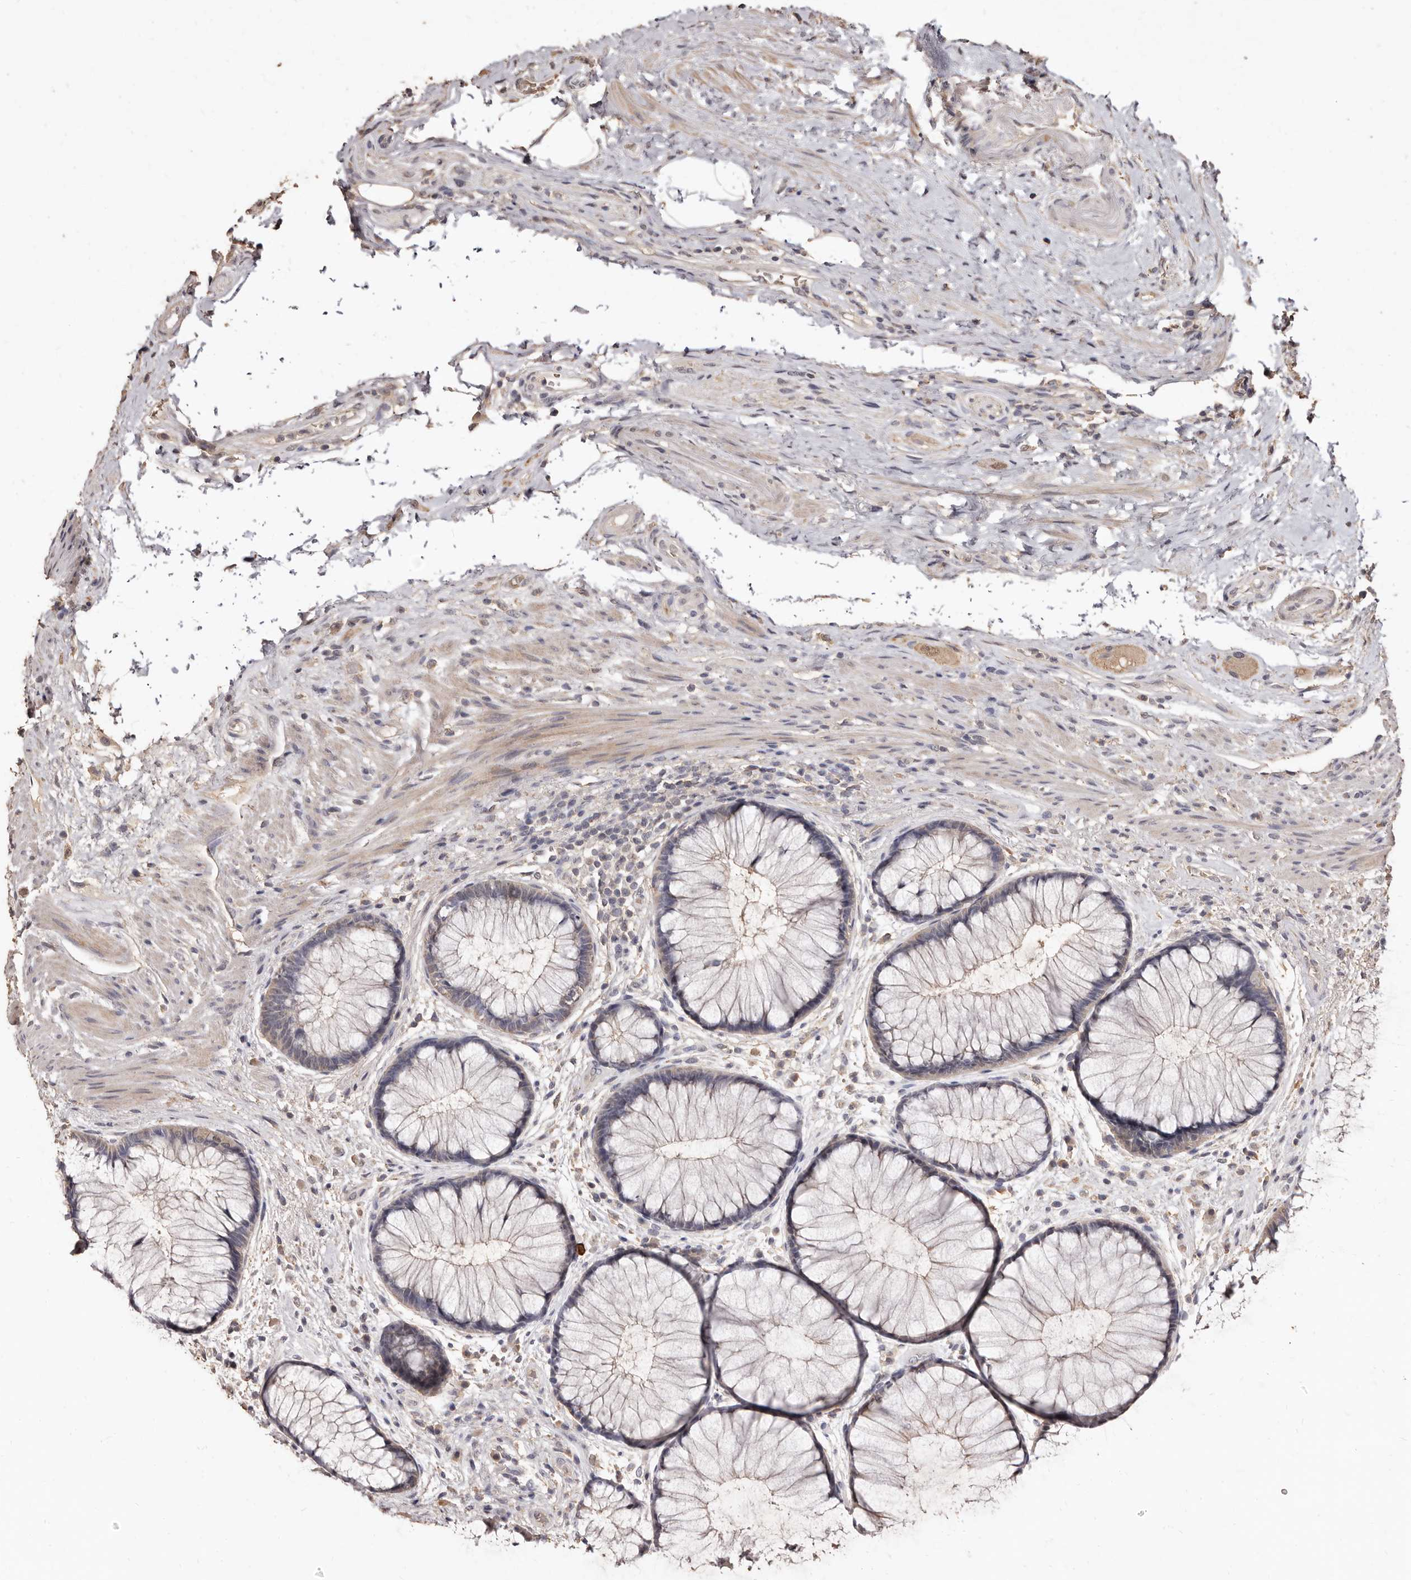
{"staining": {"intensity": "moderate", "quantity": "25%-75%", "location": "cytoplasmic/membranous"}, "tissue": "rectum", "cell_type": "Glandular cells", "image_type": "normal", "snomed": [{"axis": "morphology", "description": "Normal tissue, NOS"}, {"axis": "topography", "description": "Rectum"}], "caption": "Glandular cells show medium levels of moderate cytoplasmic/membranous positivity in about 25%-75% of cells in benign rectum. The protein of interest is shown in brown color, while the nuclei are stained blue.", "gene": "INAVA", "patient": {"sex": "male", "age": 51}}